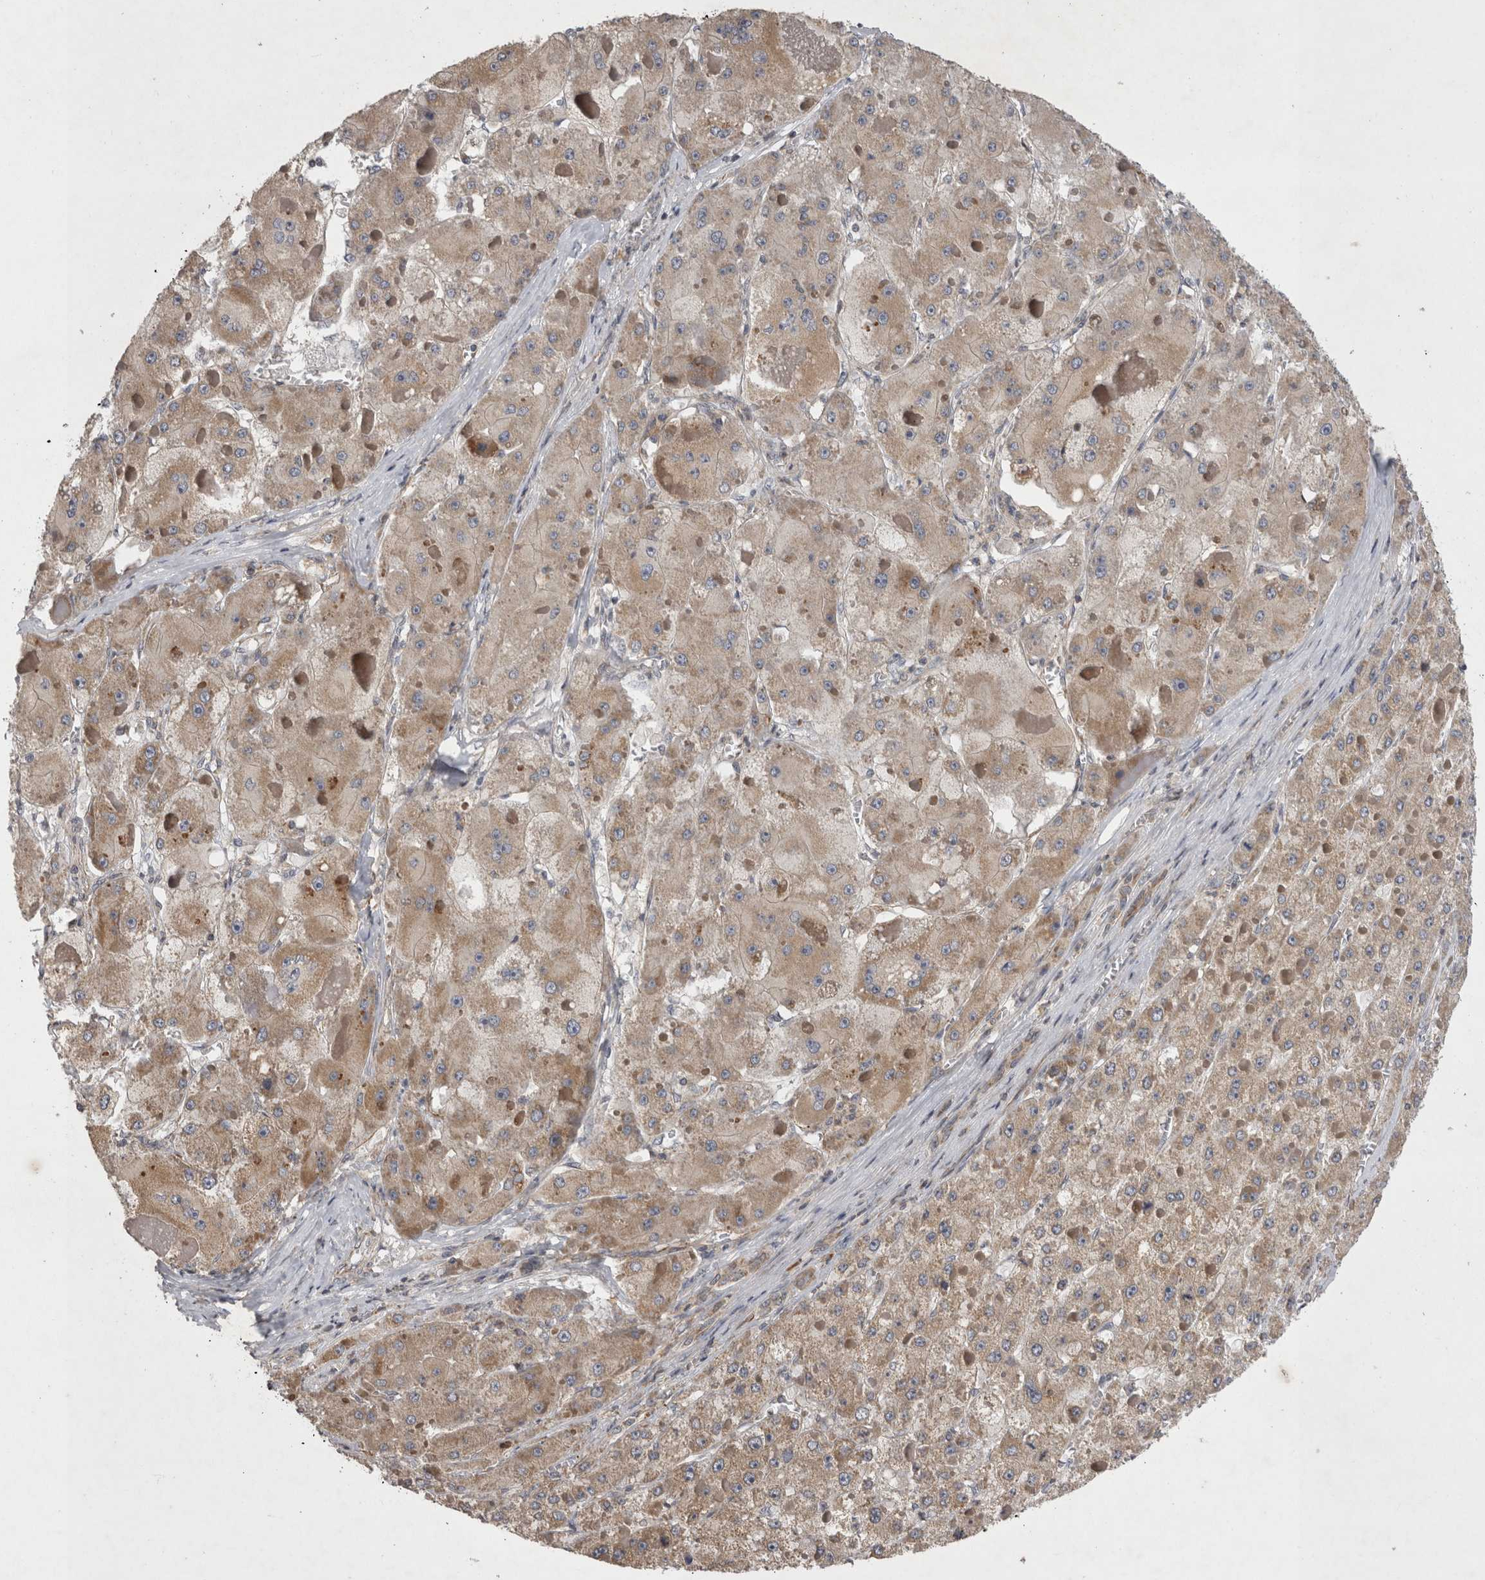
{"staining": {"intensity": "weak", "quantity": "<25%", "location": "cytoplasmic/membranous"}, "tissue": "liver cancer", "cell_type": "Tumor cells", "image_type": "cancer", "snomed": [{"axis": "morphology", "description": "Carcinoma, Hepatocellular, NOS"}, {"axis": "topography", "description": "Liver"}], "caption": "The IHC histopathology image has no significant positivity in tumor cells of liver hepatocellular carcinoma tissue.", "gene": "TSPOAP1", "patient": {"sex": "female", "age": 73}}